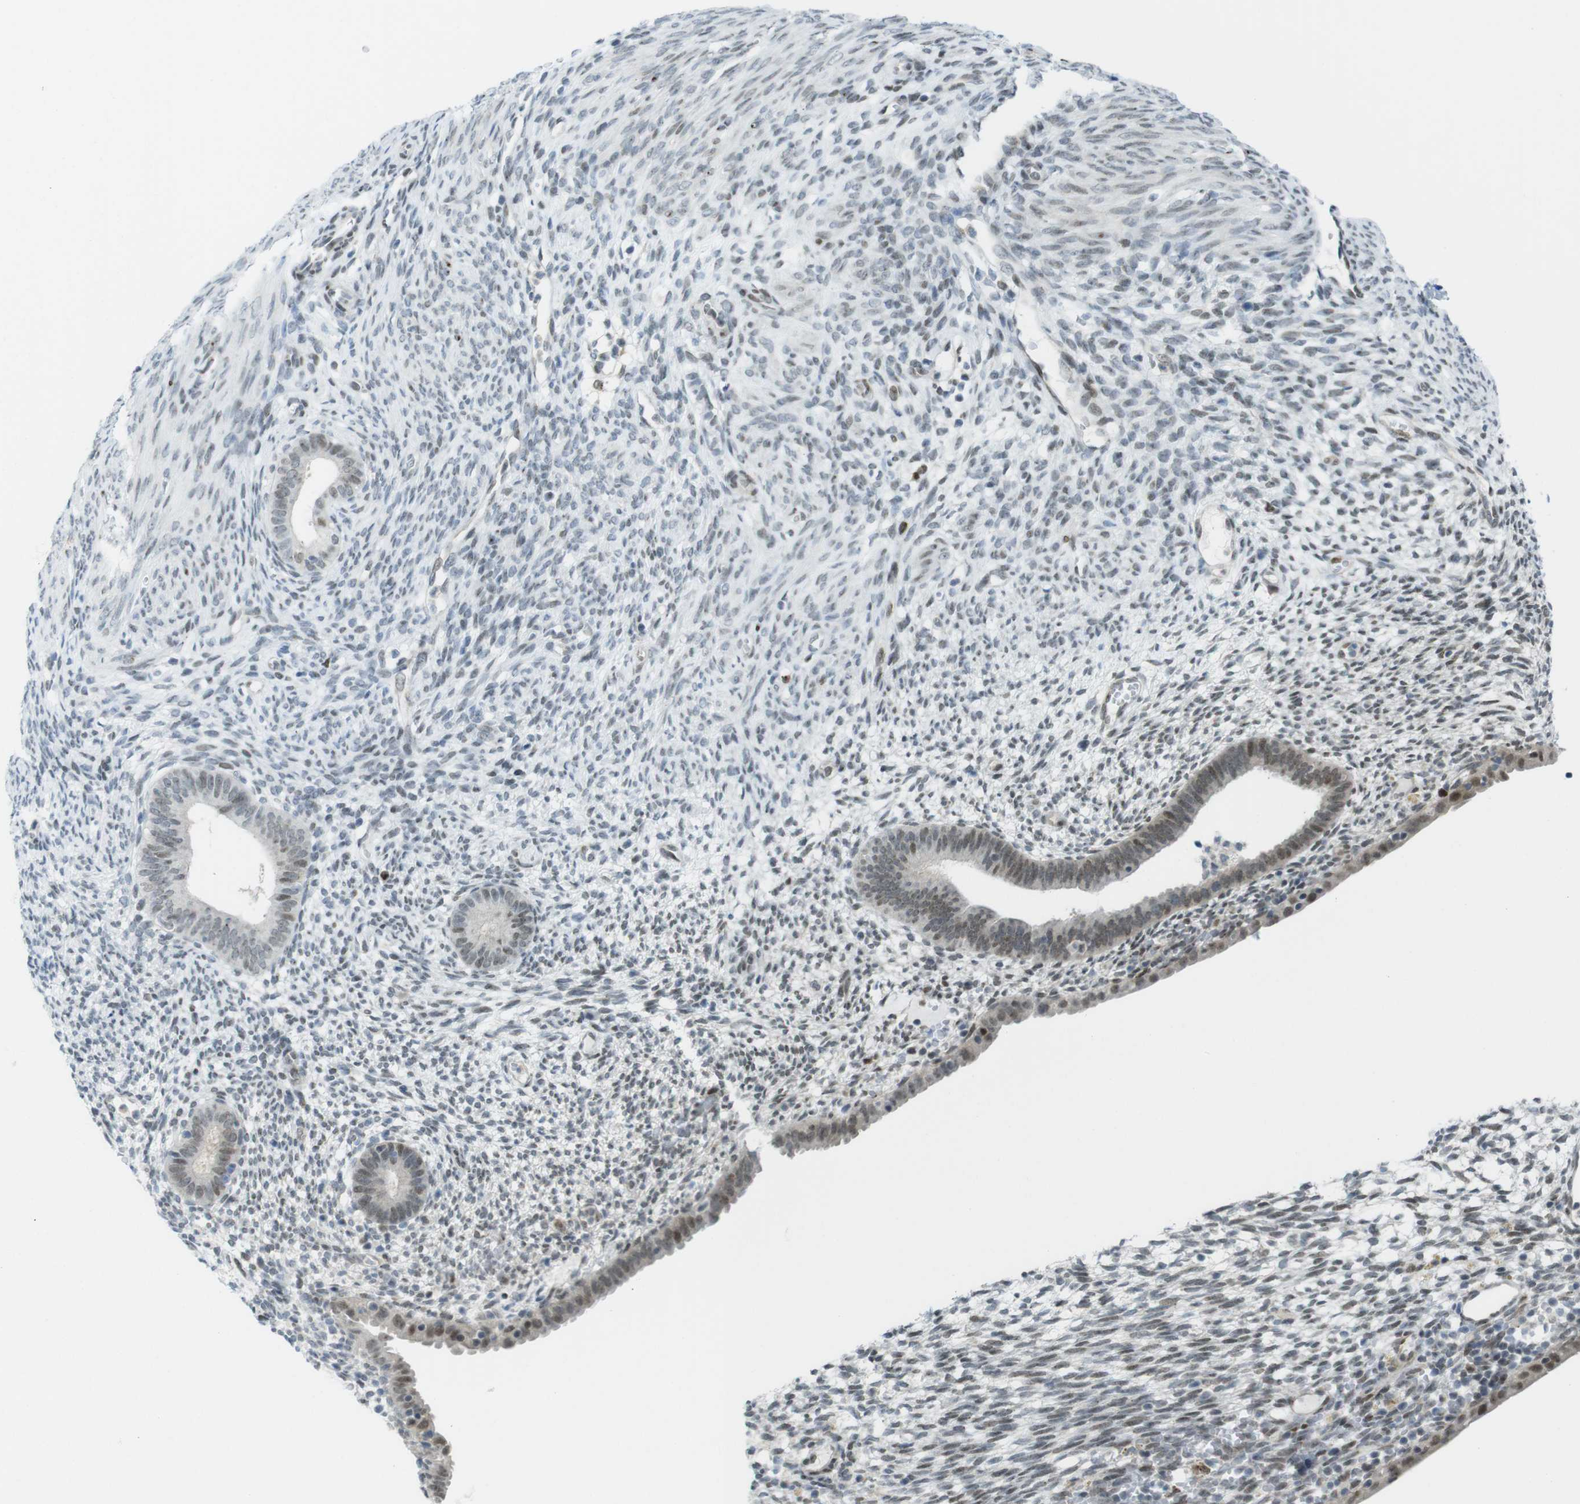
{"staining": {"intensity": "moderate", "quantity": "<25%", "location": "nuclear"}, "tissue": "endometrium", "cell_type": "Cells in endometrial stroma", "image_type": "normal", "snomed": [{"axis": "morphology", "description": "Normal tissue, NOS"}, {"axis": "morphology", "description": "Atrophy, NOS"}, {"axis": "topography", "description": "Uterus"}, {"axis": "topography", "description": "Endometrium"}], "caption": "A micrograph of human endometrium stained for a protein displays moderate nuclear brown staining in cells in endometrial stroma.", "gene": "UBB", "patient": {"sex": "female", "age": 68}}